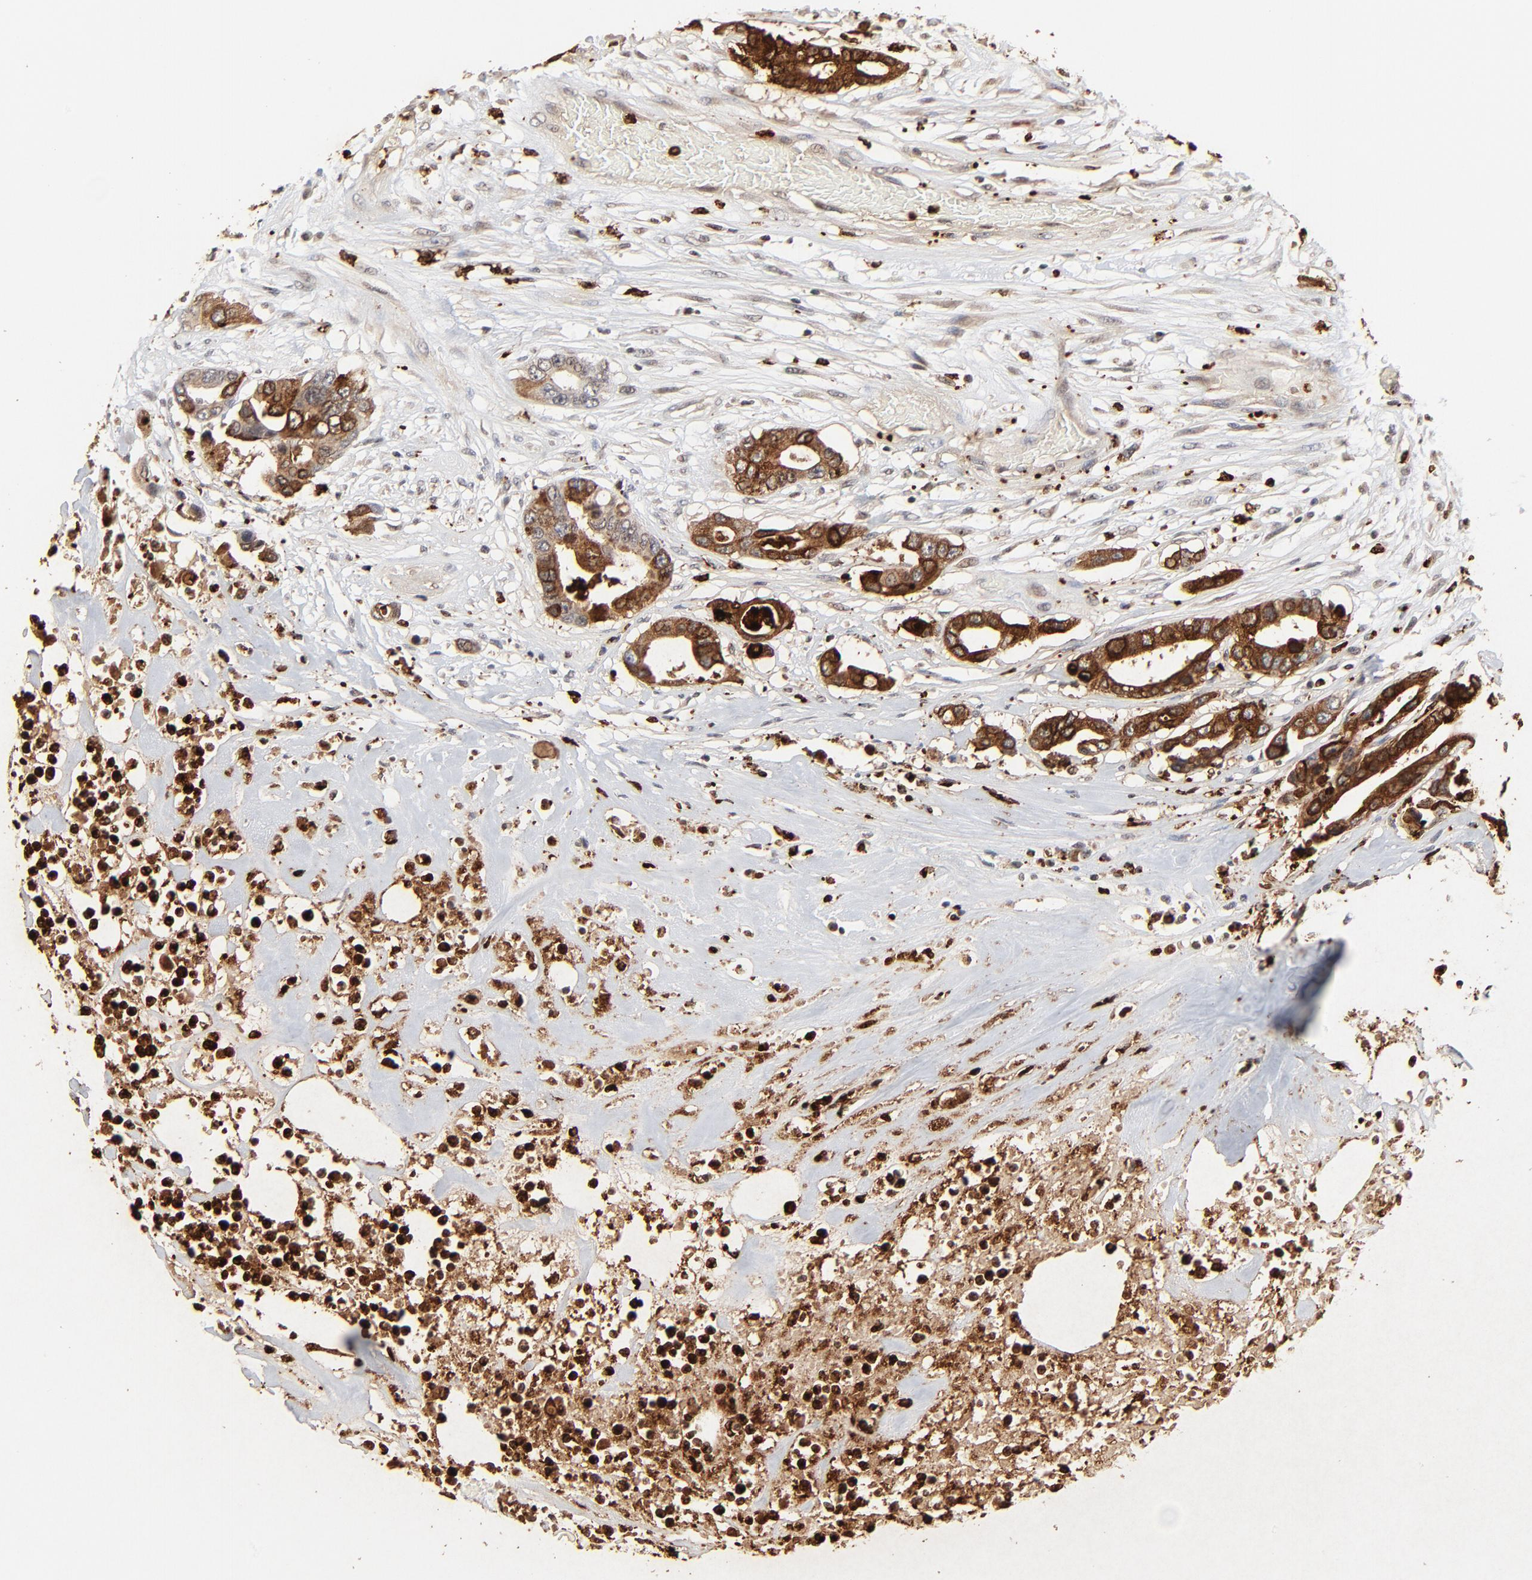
{"staining": {"intensity": "strong", "quantity": ">75%", "location": "cytoplasmic/membranous"}, "tissue": "colorectal cancer", "cell_type": "Tumor cells", "image_type": "cancer", "snomed": [{"axis": "morphology", "description": "Adenocarcinoma, NOS"}, {"axis": "topography", "description": "Colon"}], "caption": "High-magnification brightfield microscopy of colorectal cancer (adenocarcinoma) stained with DAB (brown) and counterstained with hematoxylin (blue). tumor cells exhibit strong cytoplasmic/membranous expression is present in approximately>75% of cells.", "gene": "LCN2", "patient": {"sex": "female", "age": 70}}